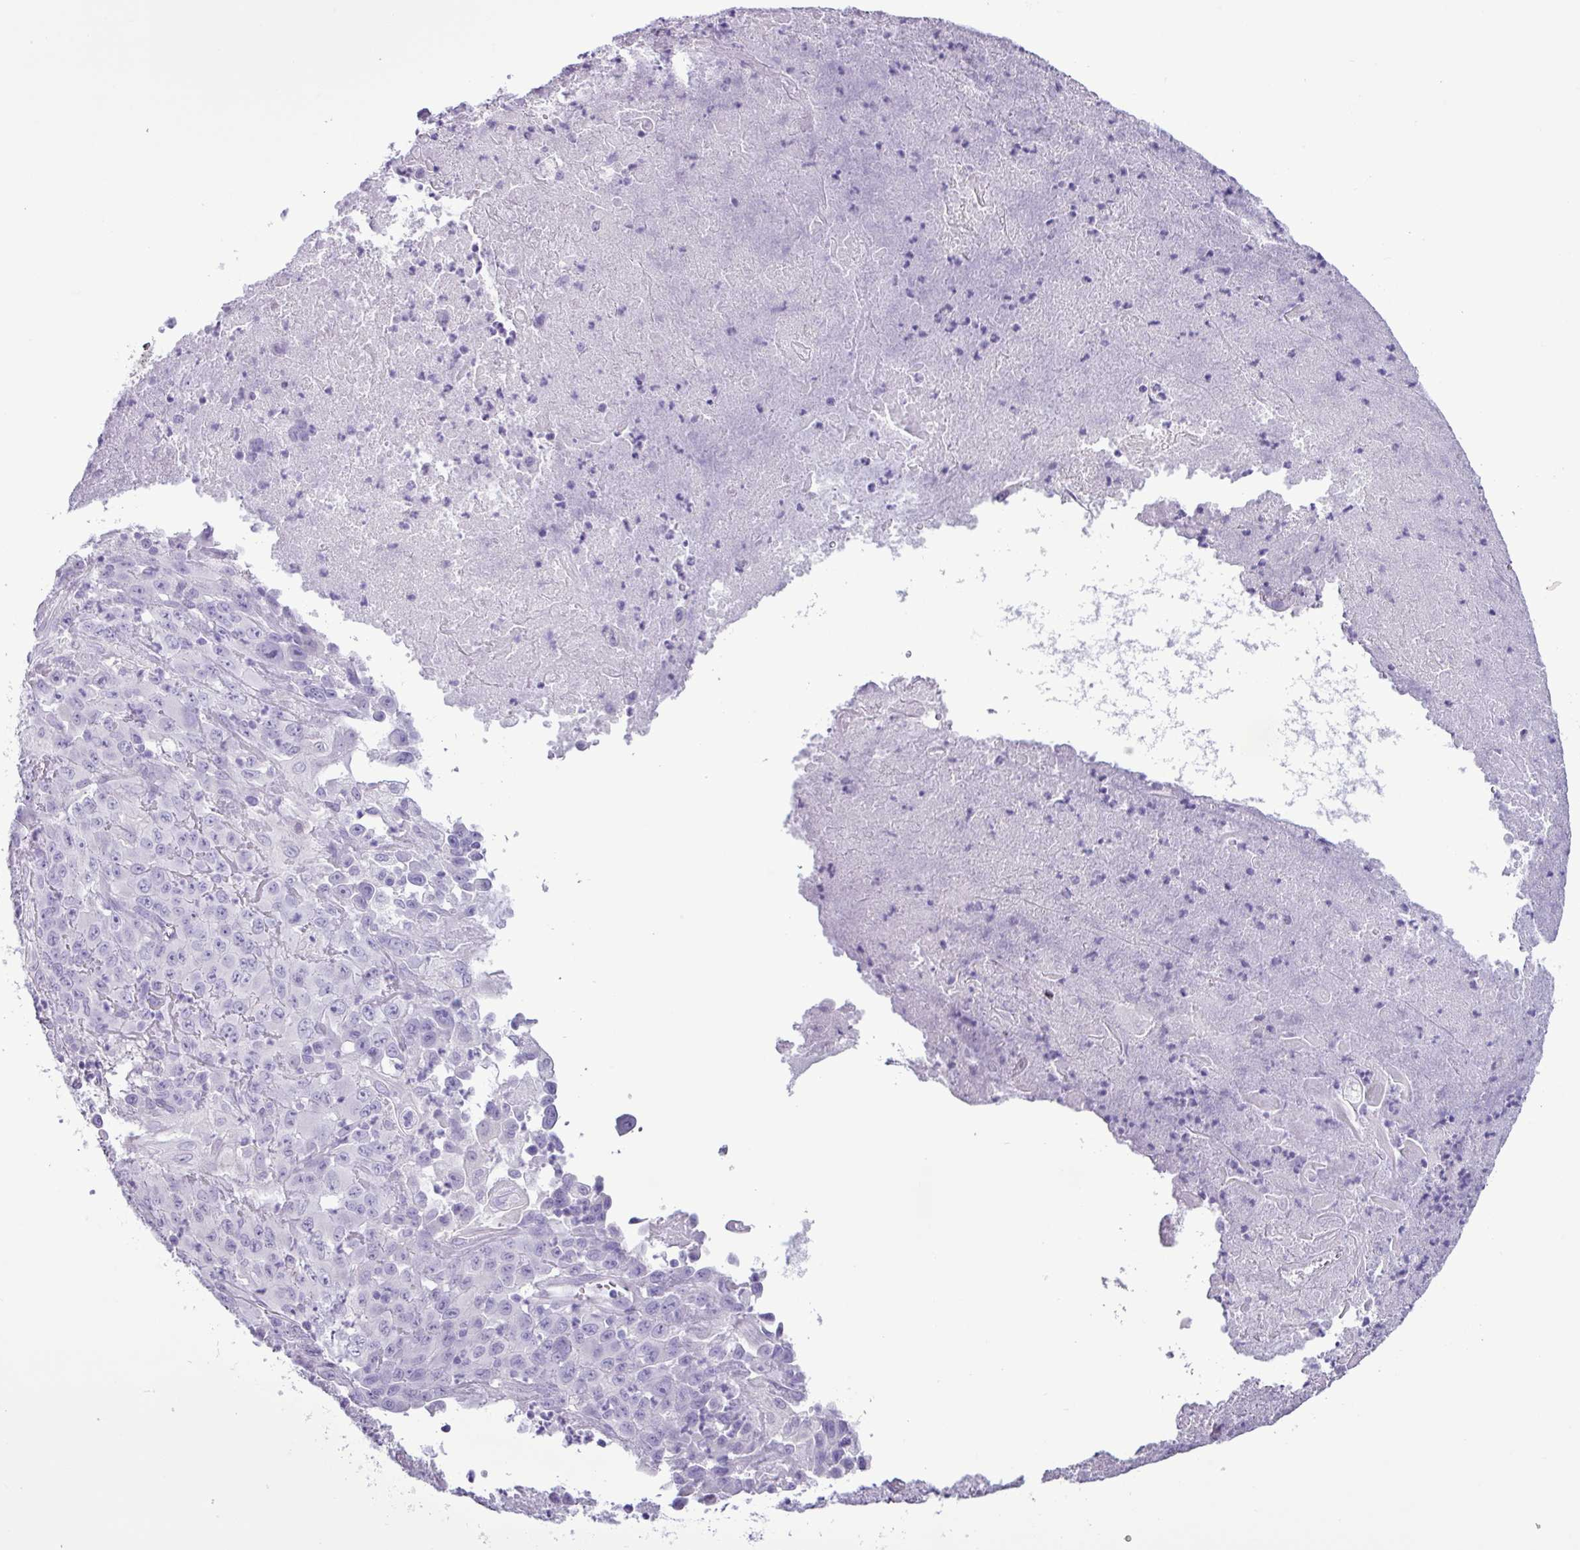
{"staining": {"intensity": "negative", "quantity": "none", "location": "none"}, "tissue": "melanoma", "cell_type": "Tumor cells", "image_type": "cancer", "snomed": [{"axis": "morphology", "description": "Malignant melanoma, Metastatic site"}, {"axis": "topography", "description": "Brain"}], "caption": "Tumor cells show no significant protein expression in malignant melanoma (metastatic site).", "gene": "ALDH3A1", "patient": {"sex": "female", "age": 53}}